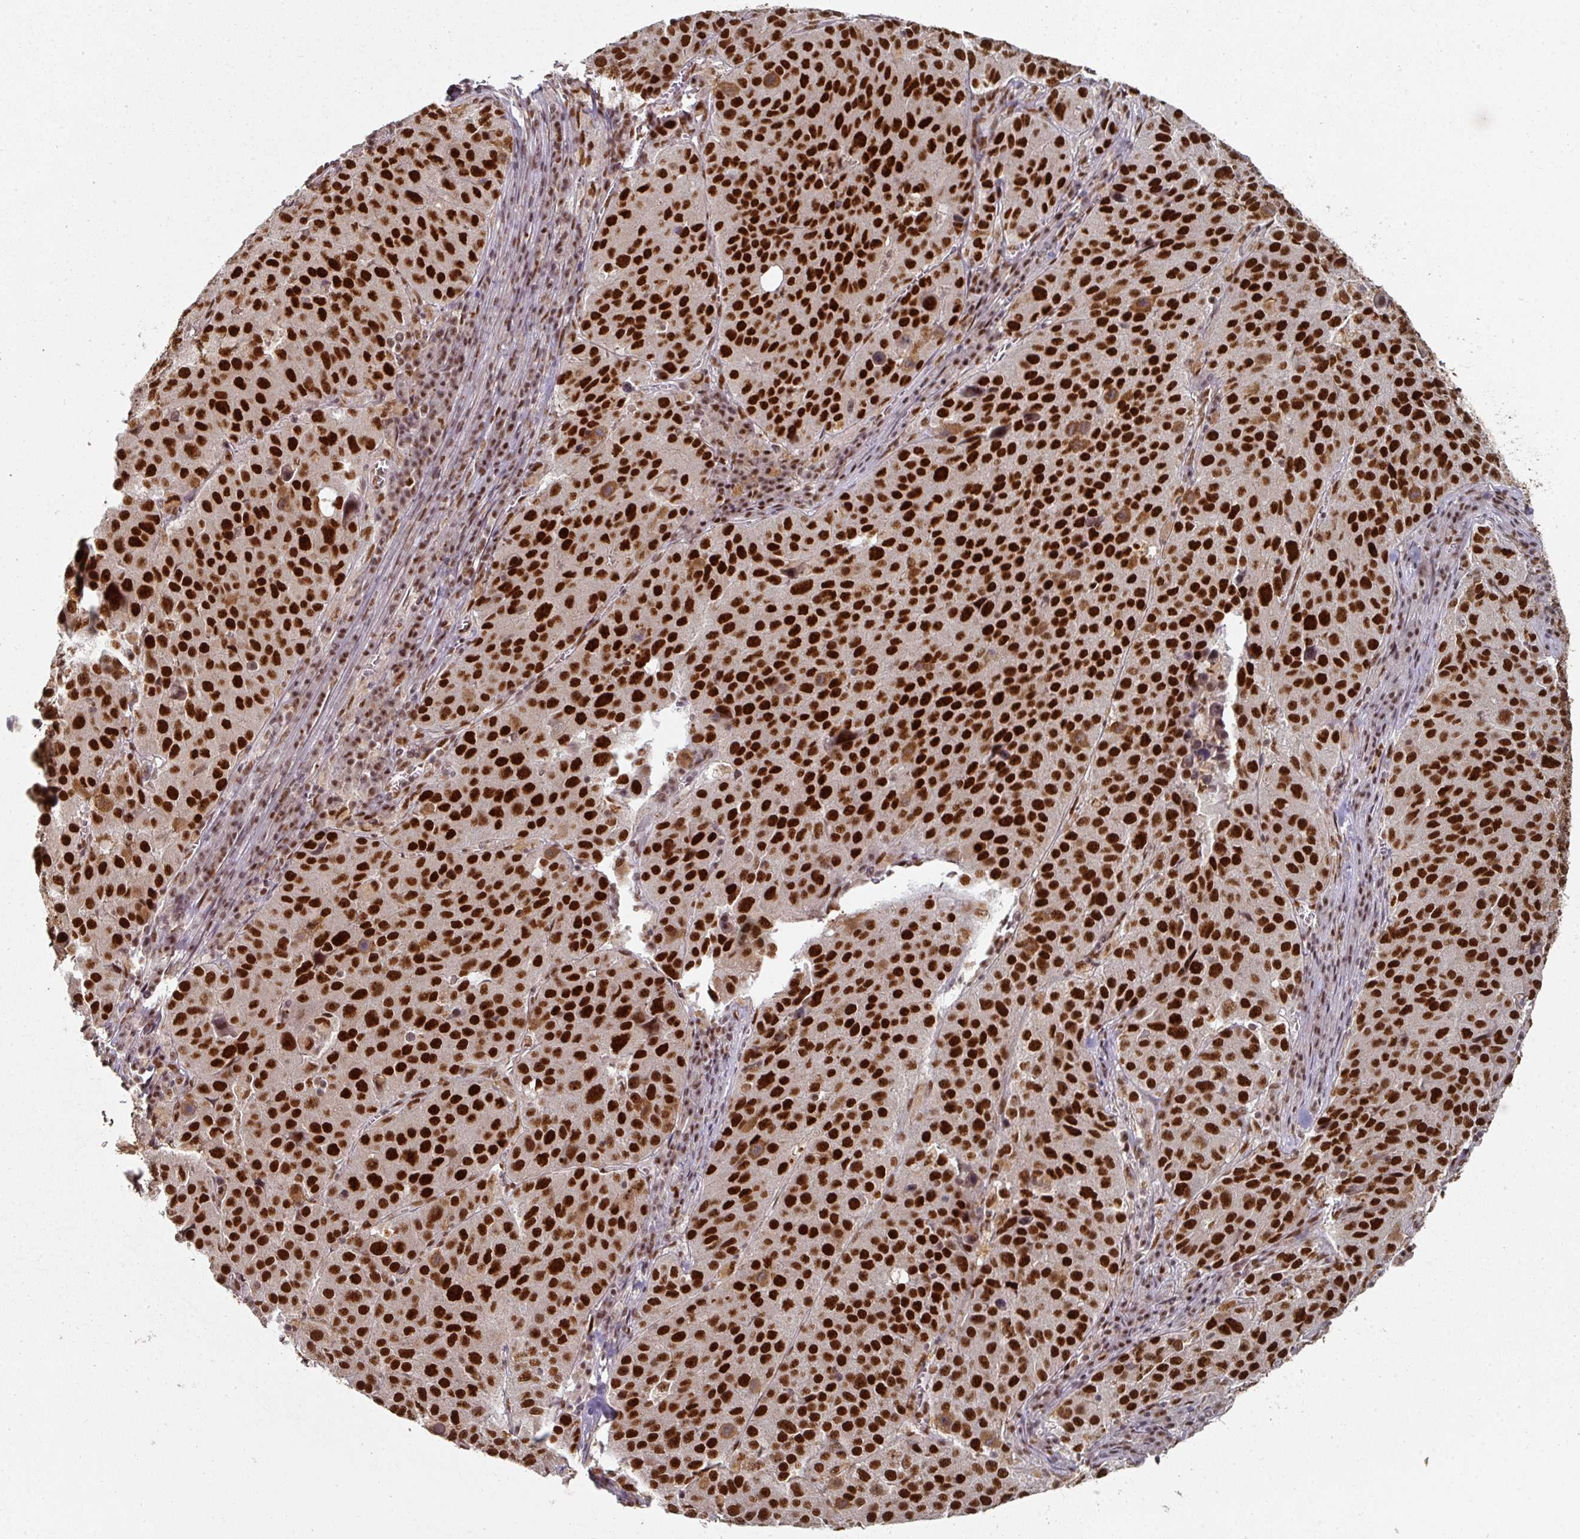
{"staining": {"intensity": "strong", "quantity": ">75%", "location": "nuclear"}, "tissue": "stomach cancer", "cell_type": "Tumor cells", "image_type": "cancer", "snomed": [{"axis": "morphology", "description": "Adenocarcinoma, NOS"}, {"axis": "topography", "description": "Stomach"}], "caption": "Immunohistochemical staining of adenocarcinoma (stomach) exhibits strong nuclear protein staining in about >75% of tumor cells. (Stains: DAB in brown, nuclei in blue, Microscopy: brightfield microscopy at high magnification).", "gene": "MEPCE", "patient": {"sex": "male", "age": 71}}